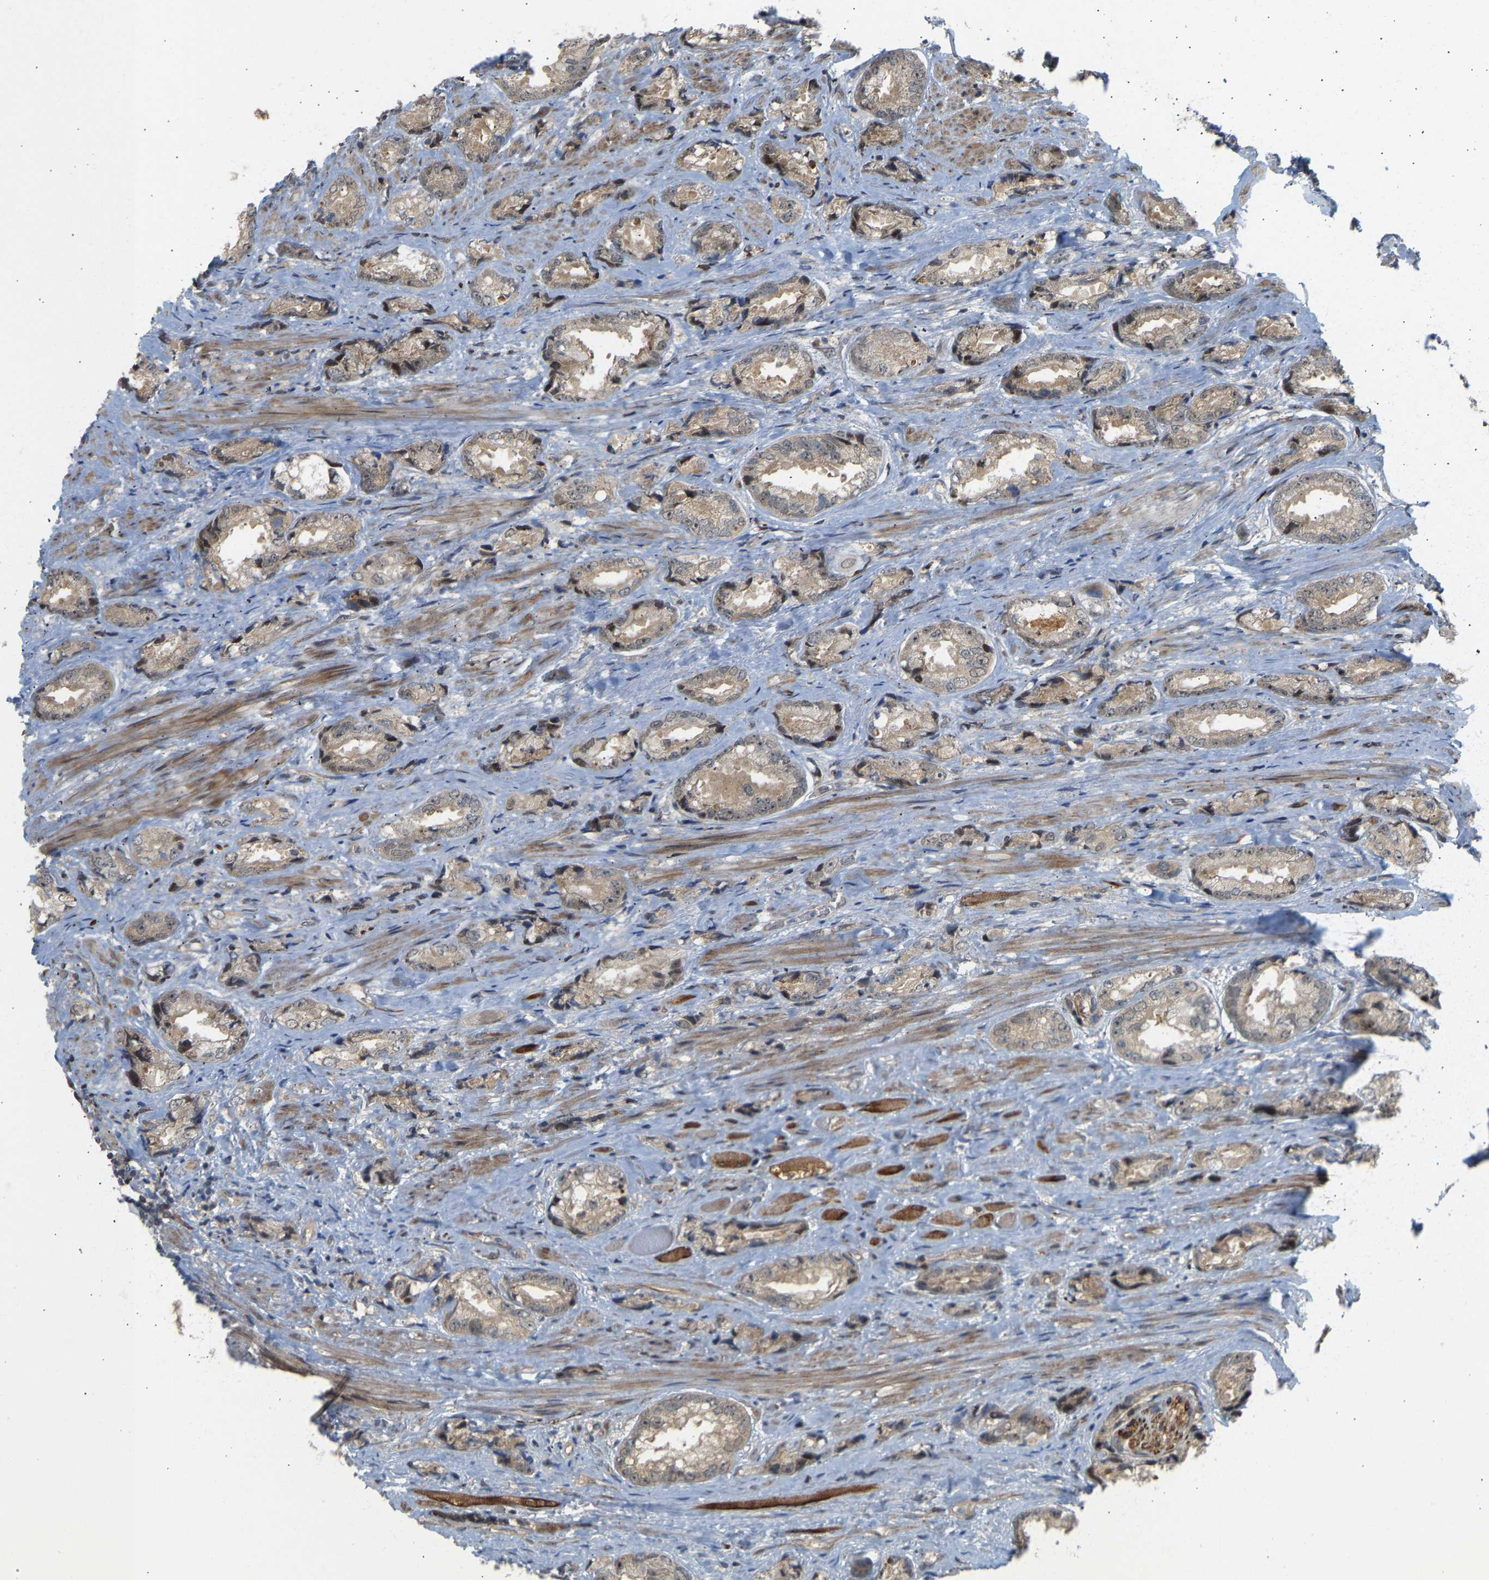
{"staining": {"intensity": "weak", "quantity": ">75%", "location": "cytoplasmic/membranous"}, "tissue": "prostate cancer", "cell_type": "Tumor cells", "image_type": "cancer", "snomed": [{"axis": "morphology", "description": "Adenocarcinoma, High grade"}, {"axis": "topography", "description": "Prostate"}], "caption": "Immunohistochemical staining of prostate cancer shows low levels of weak cytoplasmic/membranous protein staining in approximately >75% of tumor cells.", "gene": "BAG1", "patient": {"sex": "male", "age": 61}}